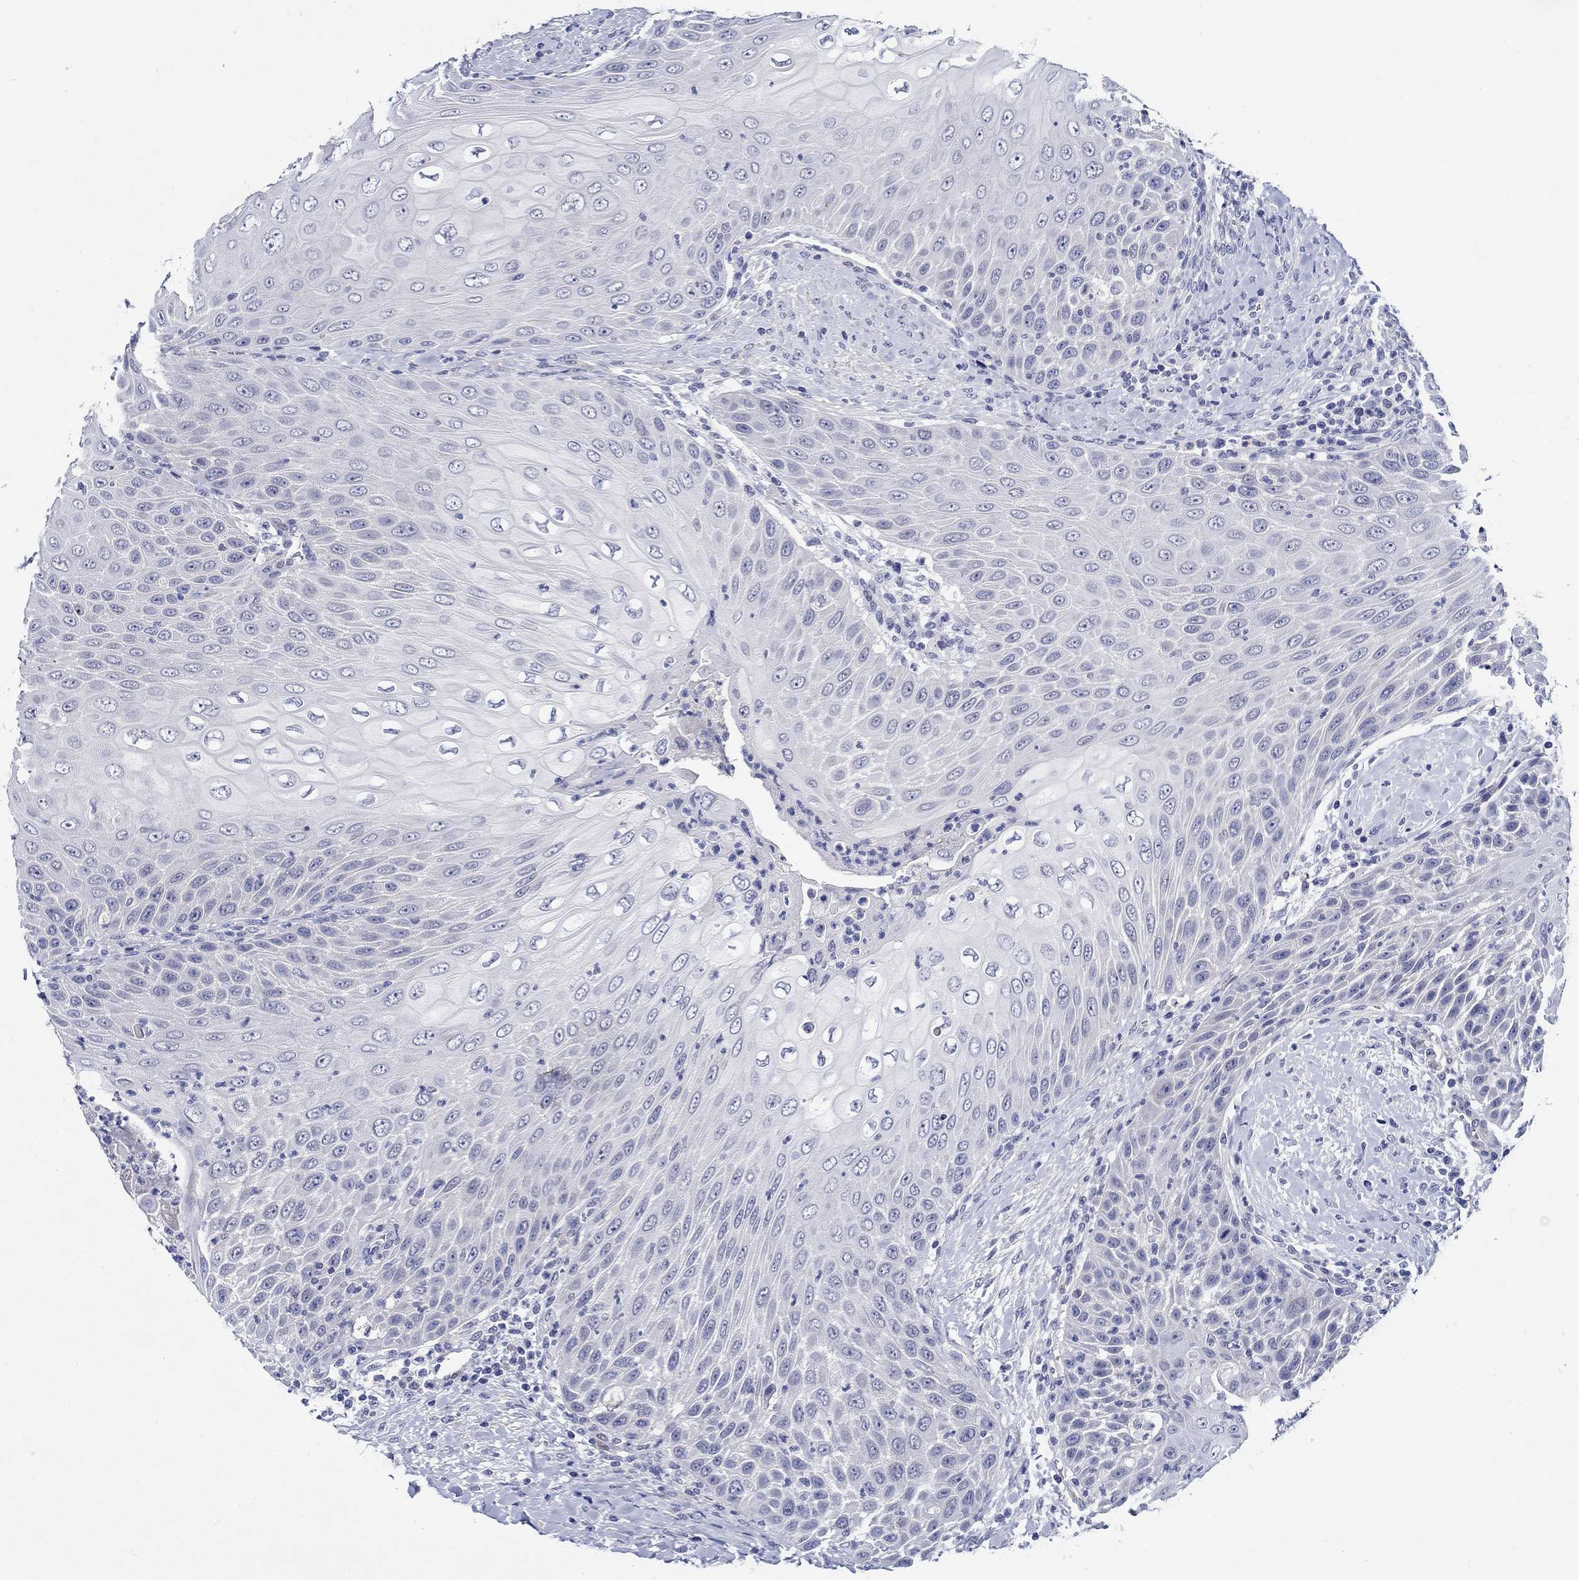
{"staining": {"intensity": "negative", "quantity": "none", "location": "none"}, "tissue": "head and neck cancer", "cell_type": "Tumor cells", "image_type": "cancer", "snomed": [{"axis": "morphology", "description": "Squamous cell carcinoma, NOS"}, {"axis": "topography", "description": "Head-Neck"}], "caption": "A histopathology image of squamous cell carcinoma (head and neck) stained for a protein displays no brown staining in tumor cells.", "gene": "MC2R", "patient": {"sex": "male", "age": 69}}